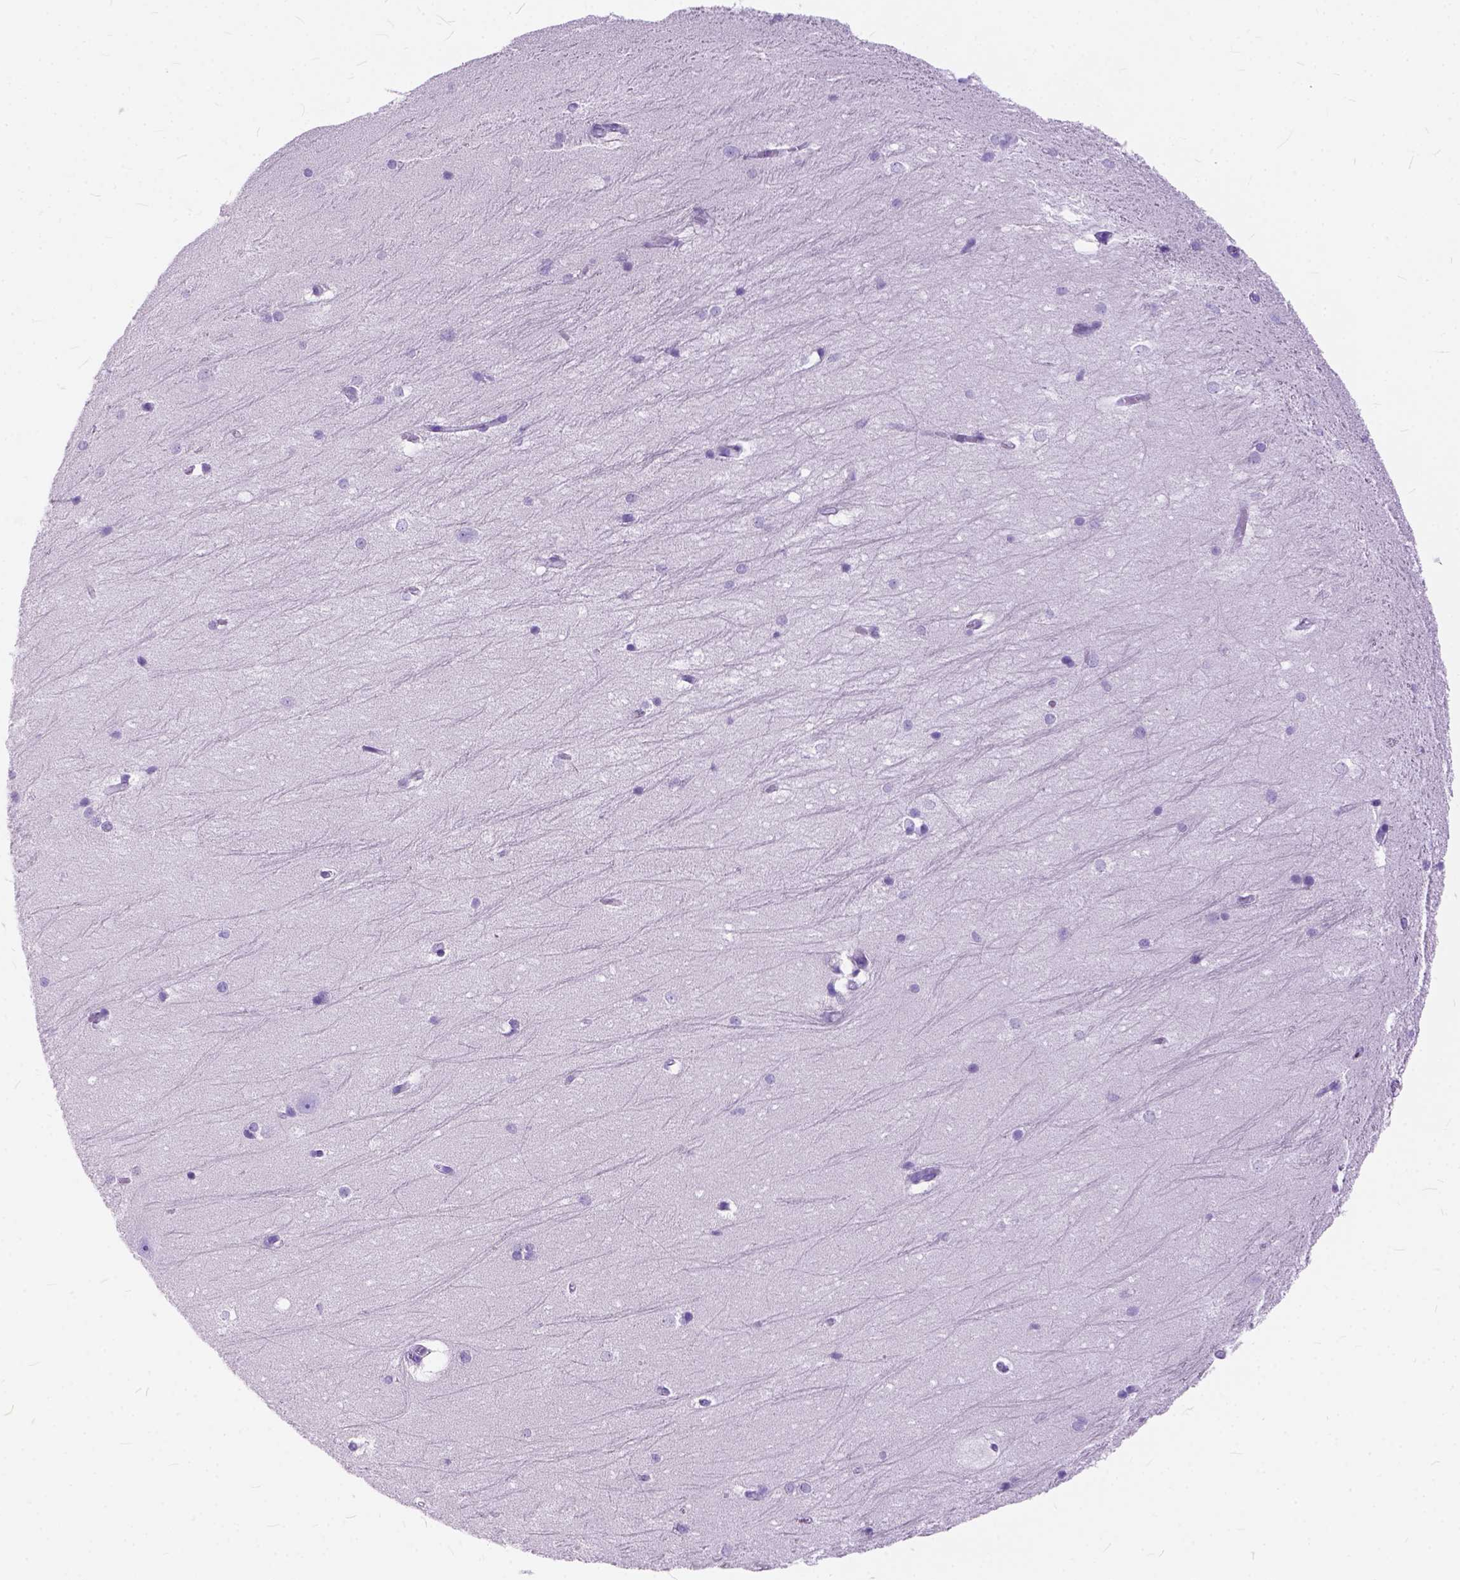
{"staining": {"intensity": "negative", "quantity": "none", "location": "none"}, "tissue": "hippocampus", "cell_type": "Glial cells", "image_type": "normal", "snomed": [{"axis": "morphology", "description": "Normal tissue, NOS"}, {"axis": "topography", "description": "Cerebral cortex"}, {"axis": "topography", "description": "Hippocampus"}], "caption": "Immunohistochemistry (IHC) photomicrograph of benign hippocampus: hippocampus stained with DAB (3,3'-diaminobenzidine) shows no significant protein staining in glial cells. (IHC, brightfield microscopy, high magnification).", "gene": "C1QTNF3", "patient": {"sex": "female", "age": 19}}